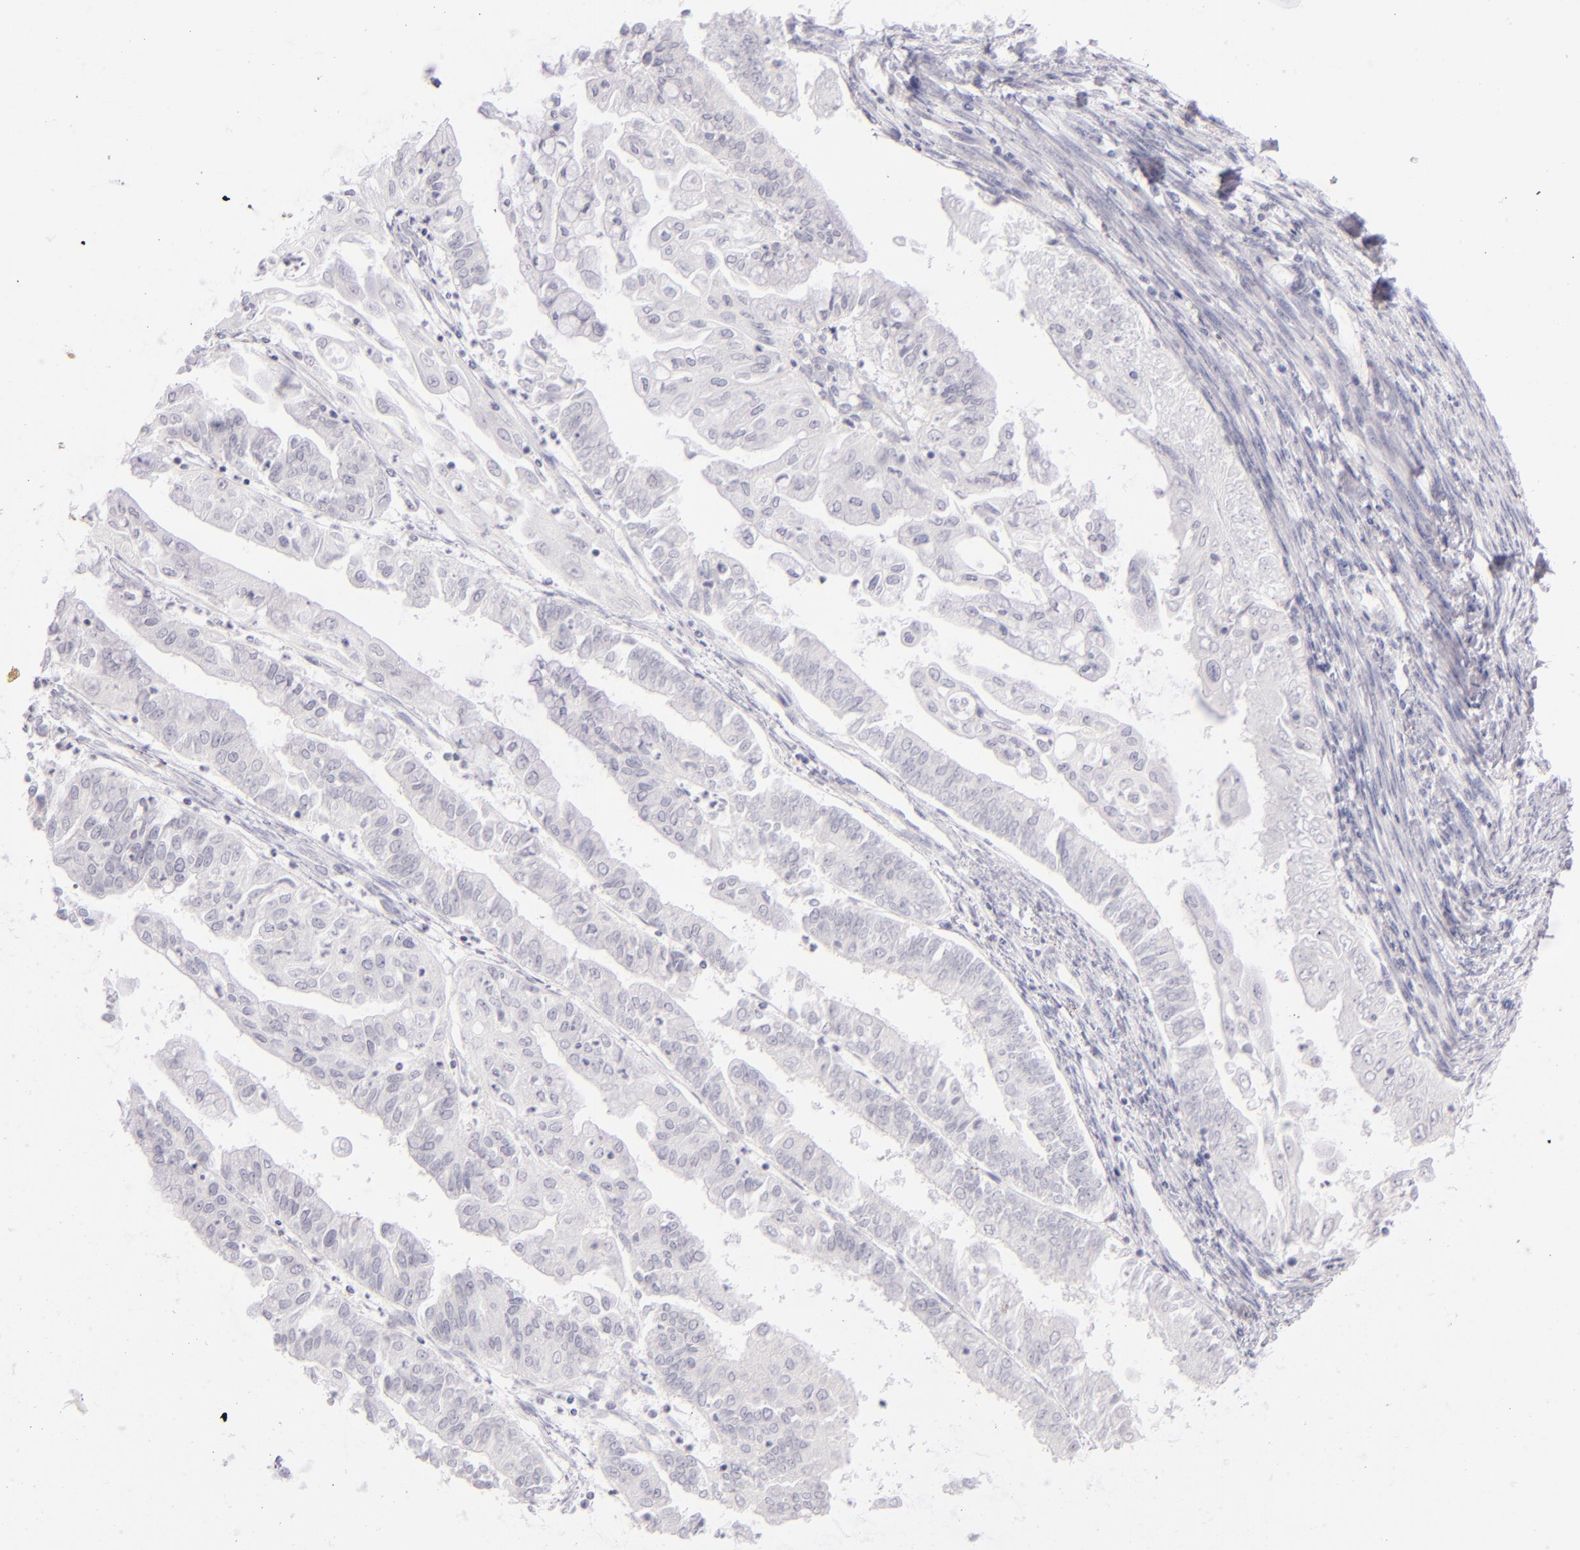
{"staining": {"intensity": "negative", "quantity": "none", "location": "none"}, "tissue": "endometrial cancer", "cell_type": "Tumor cells", "image_type": "cancer", "snomed": [{"axis": "morphology", "description": "Adenocarcinoma, NOS"}, {"axis": "topography", "description": "Endometrium"}], "caption": "Immunohistochemical staining of endometrial adenocarcinoma reveals no significant staining in tumor cells. The staining was performed using DAB (3,3'-diaminobenzidine) to visualize the protein expression in brown, while the nuclei were stained in blue with hematoxylin (Magnification: 20x).", "gene": "CD40", "patient": {"sex": "female", "age": 75}}